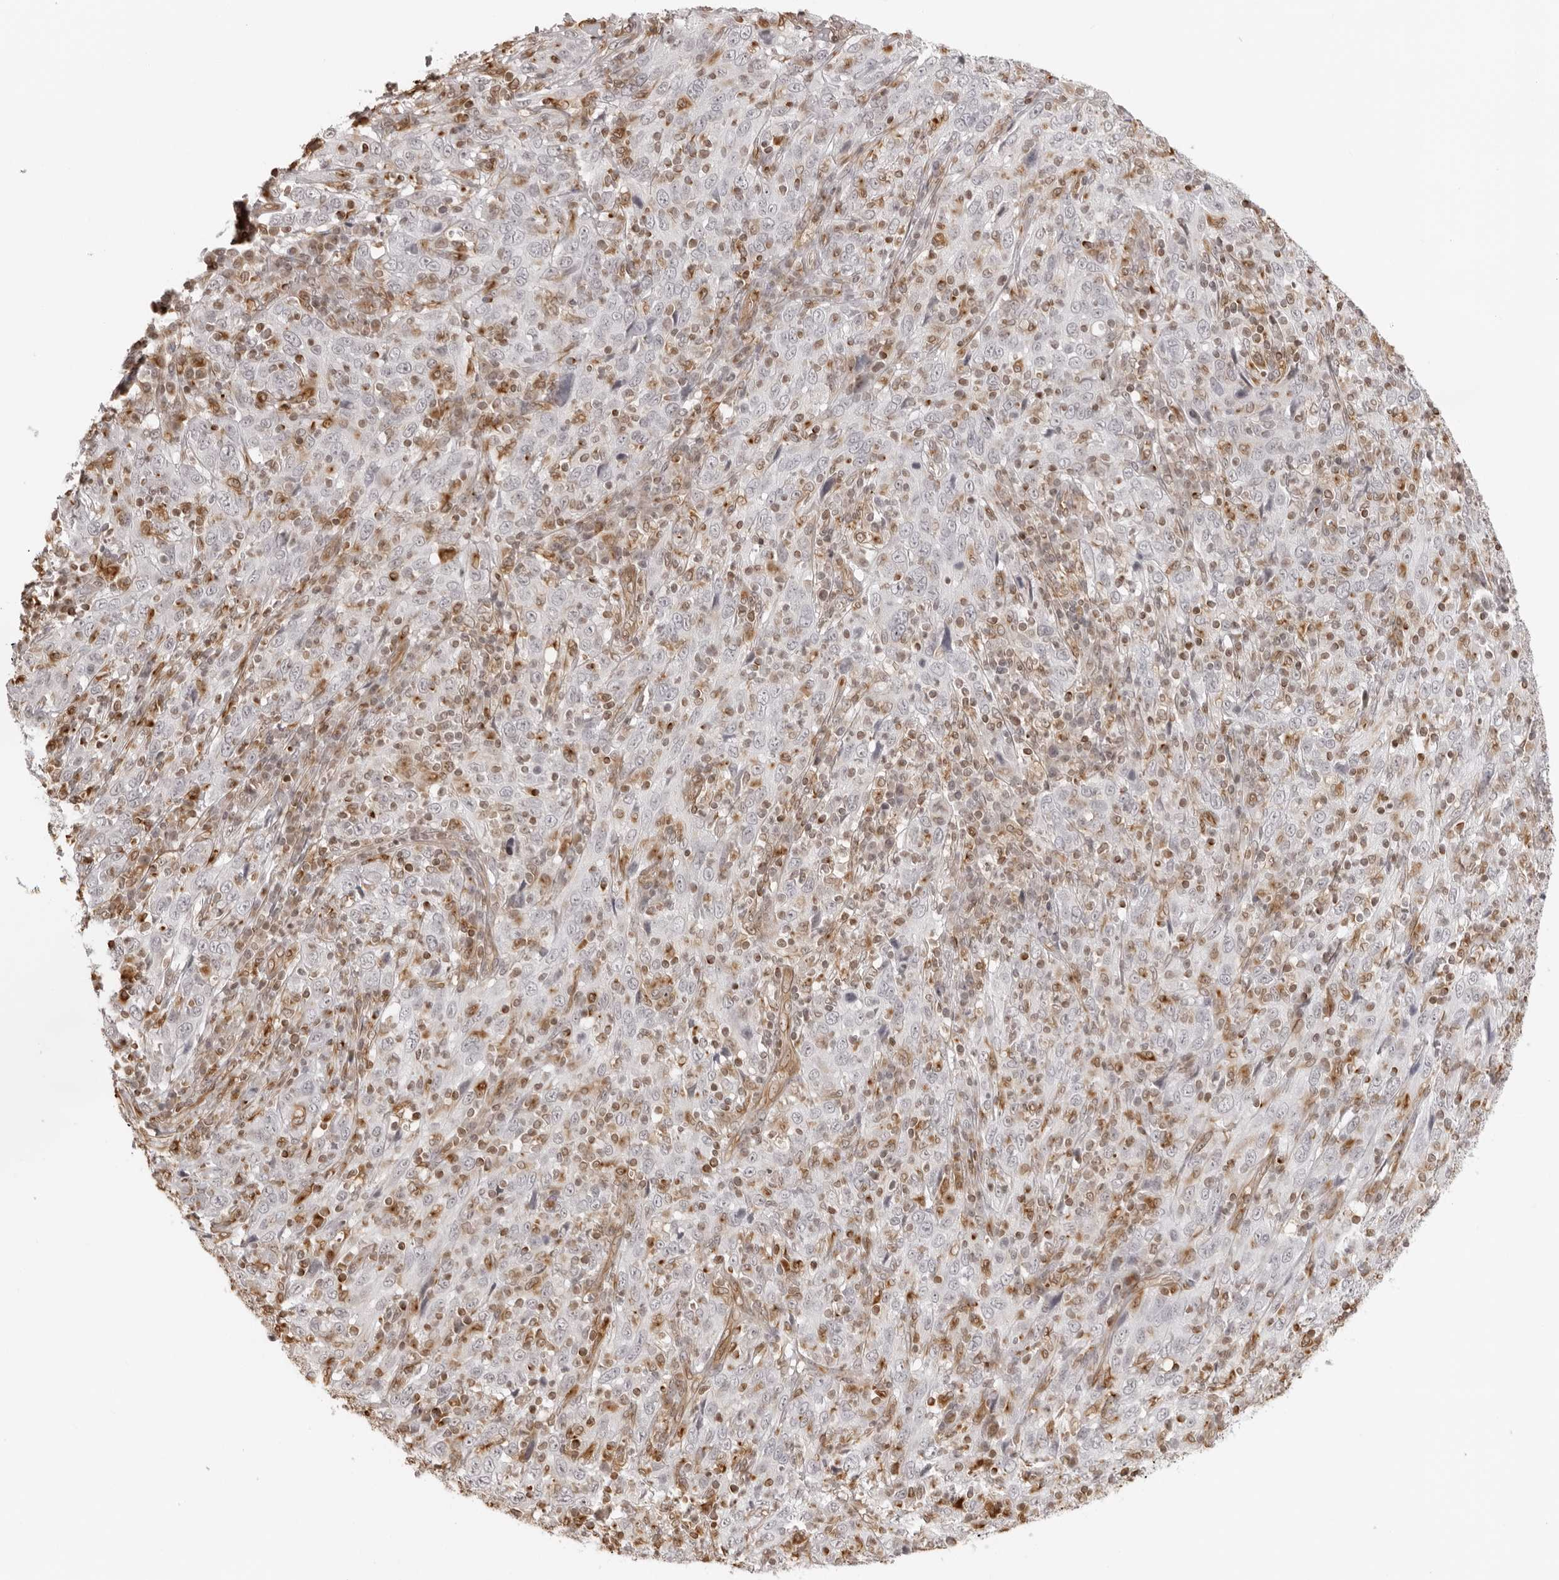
{"staining": {"intensity": "negative", "quantity": "none", "location": "none"}, "tissue": "cervical cancer", "cell_type": "Tumor cells", "image_type": "cancer", "snomed": [{"axis": "morphology", "description": "Squamous cell carcinoma, NOS"}, {"axis": "topography", "description": "Cervix"}], "caption": "Cervical cancer was stained to show a protein in brown. There is no significant positivity in tumor cells.", "gene": "DYNLT5", "patient": {"sex": "female", "age": 46}}